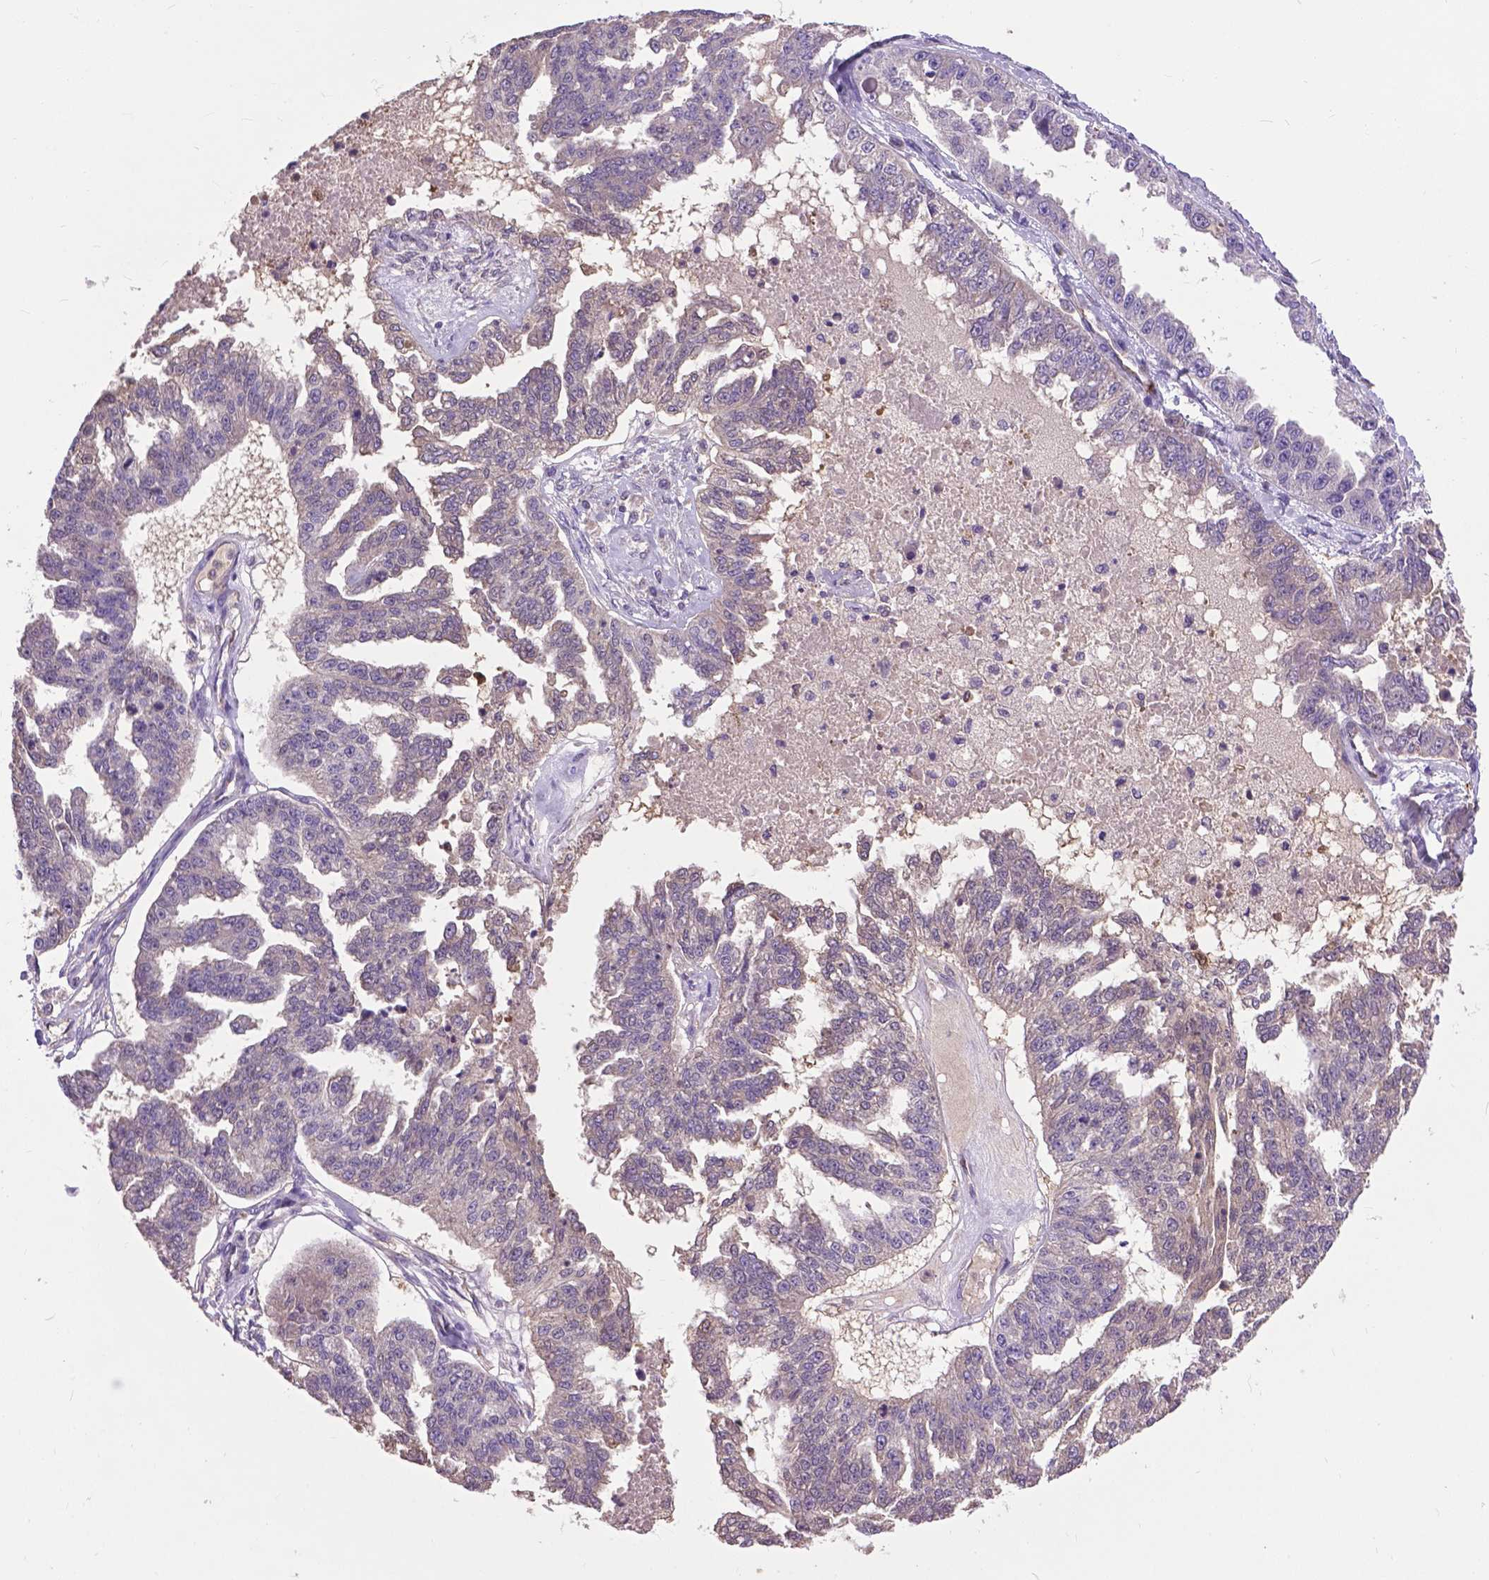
{"staining": {"intensity": "negative", "quantity": "none", "location": "none"}, "tissue": "ovarian cancer", "cell_type": "Tumor cells", "image_type": "cancer", "snomed": [{"axis": "morphology", "description": "Cystadenocarcinoma, serous, NOS"}, {"axis": "topography", "description": "Ovary"}], "caption": "Histopathology image shows no significant protein staining in tumor cells of serous cystadenocarcinoma (ovarian).", "gene": "ZNF337", "patient": {"sex": "female", "age": 58}}